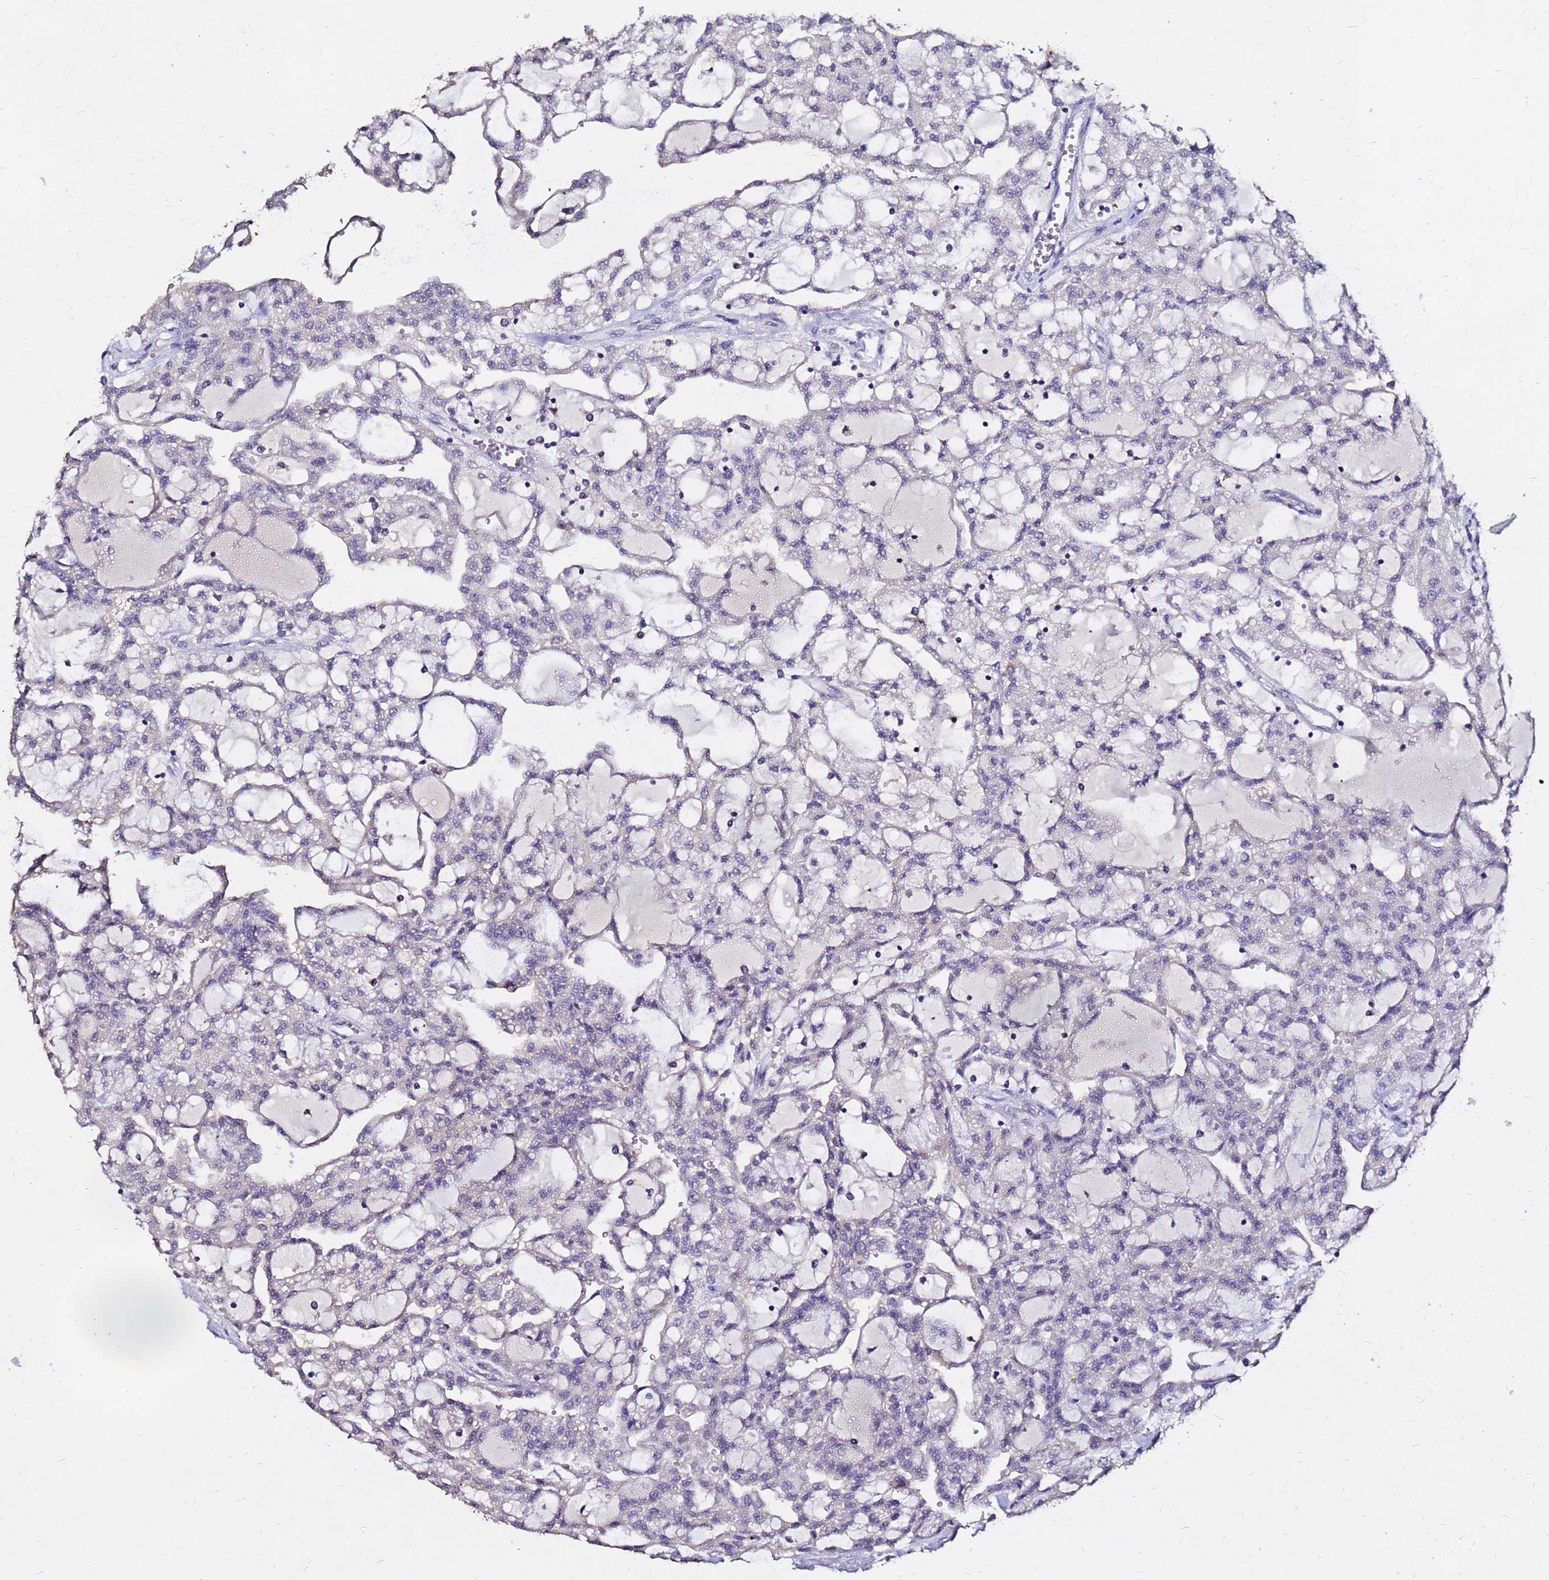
{"staining": {"intensity": "negative", "quantity": "none", "location": "none"}, "tissue": "renal cancer", "cell_type": "Tumor cells", "image_type": "cancer", "snomed": [{"axis": "morphology", "description": "Adenocarcinoma, NOS"}, {"axis": "topography", "description": "Kidney"}], "caption": "Tumor cells show no significant protein positivity in adenocarcinoma (renal). Nuclei are stained in blue.", "gene": "FAM183A", "patient": {"sex": "male", "age": 63}}